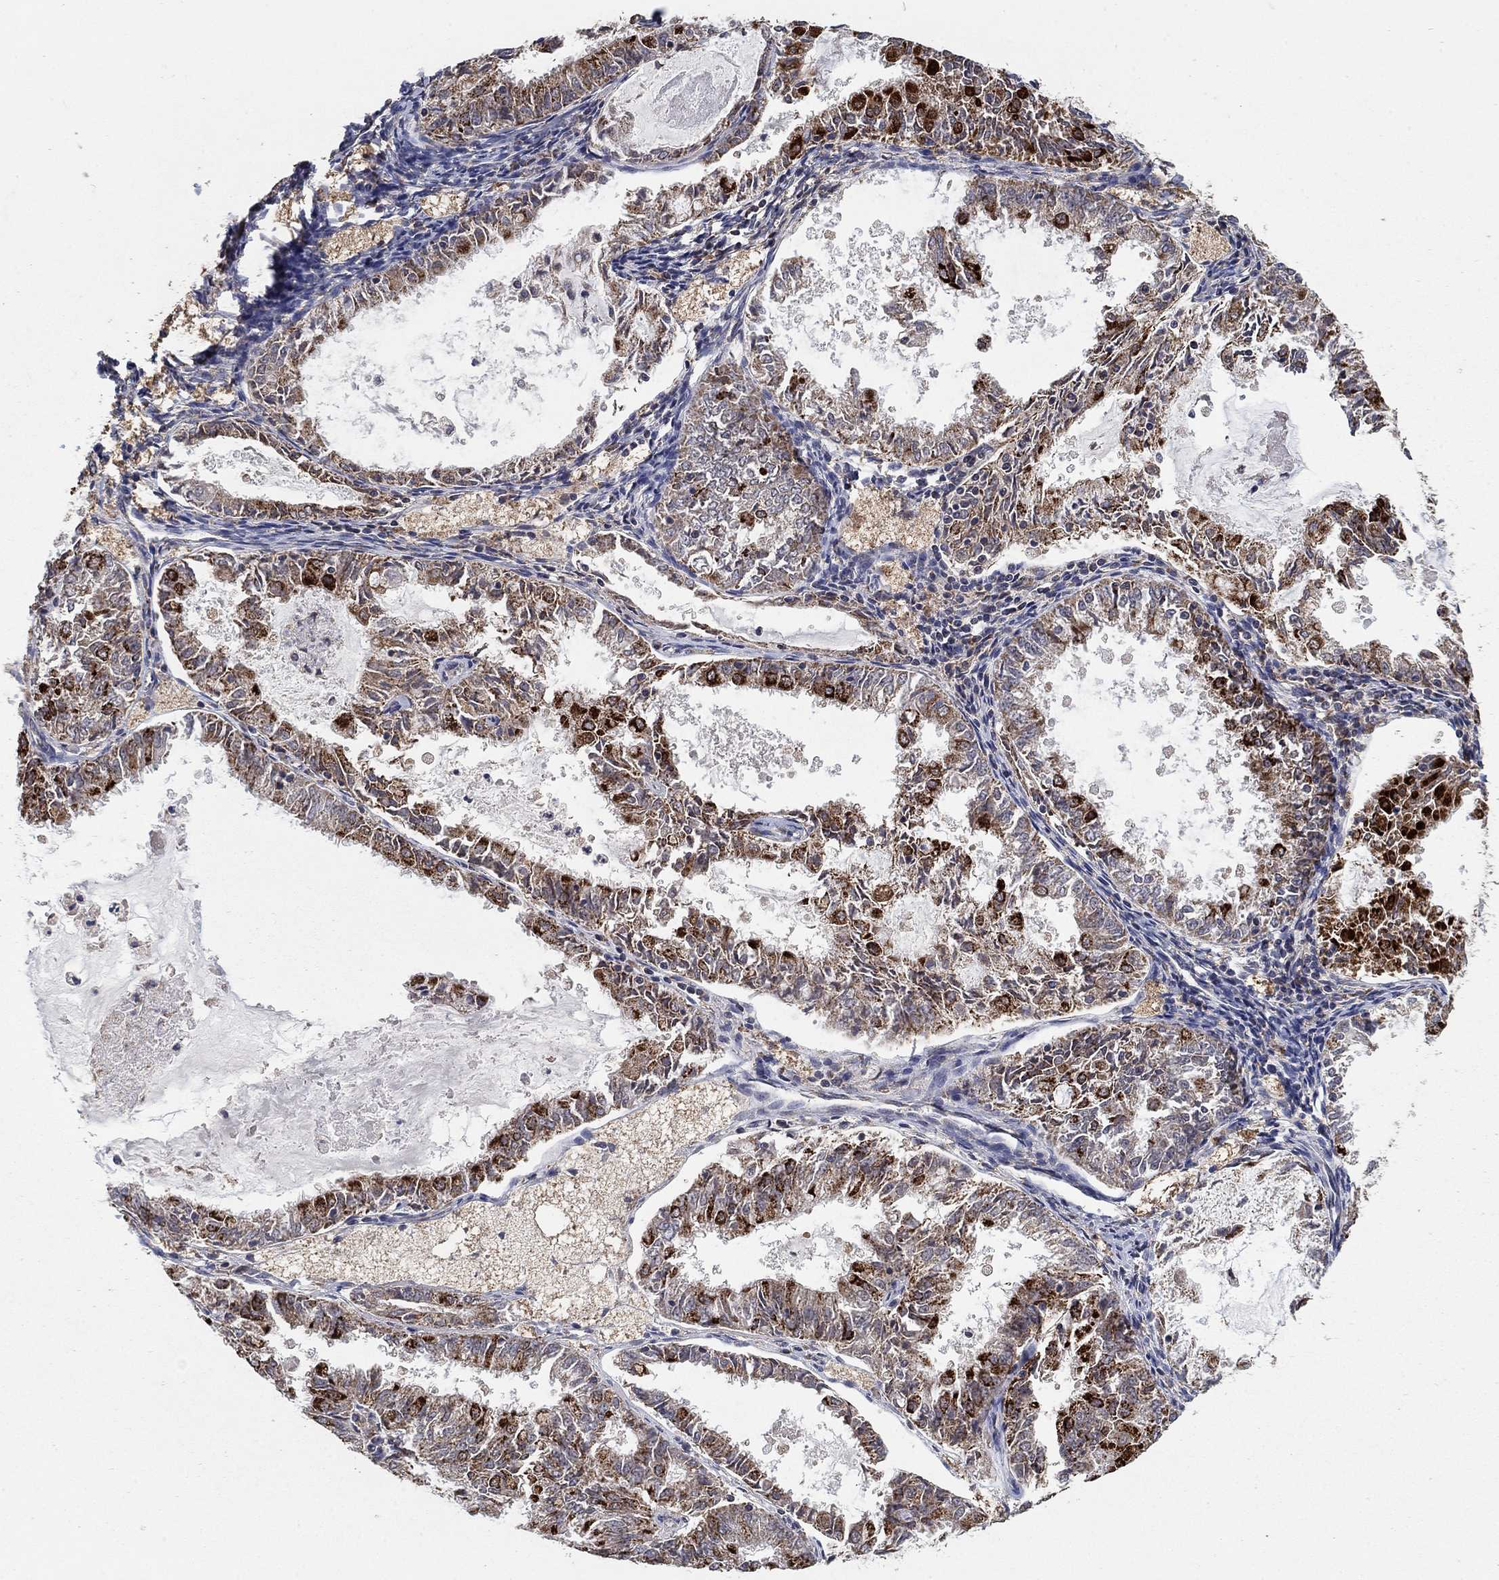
{"staining": {"intensity": "strong", "quantity": "<25%", "location": "cytoplasmic/membranous"}, "tissue": "endometrial cancer", "cell_type": "Tumor cells", "image_type": "cancer", "snomed": [{"axis": "morphology", "description": "Adenocarcinoma, NOS"}, {"axis": "topography", "description": "Endometrium"}], "caption": "Protein staining displays strong cytoplasmic/membranous positivity in approximately <25% of tumor cells in endometrial adenocarcinoma.", "gene": "GPSM1", "patient": {"sex": "female", "age": 57}}